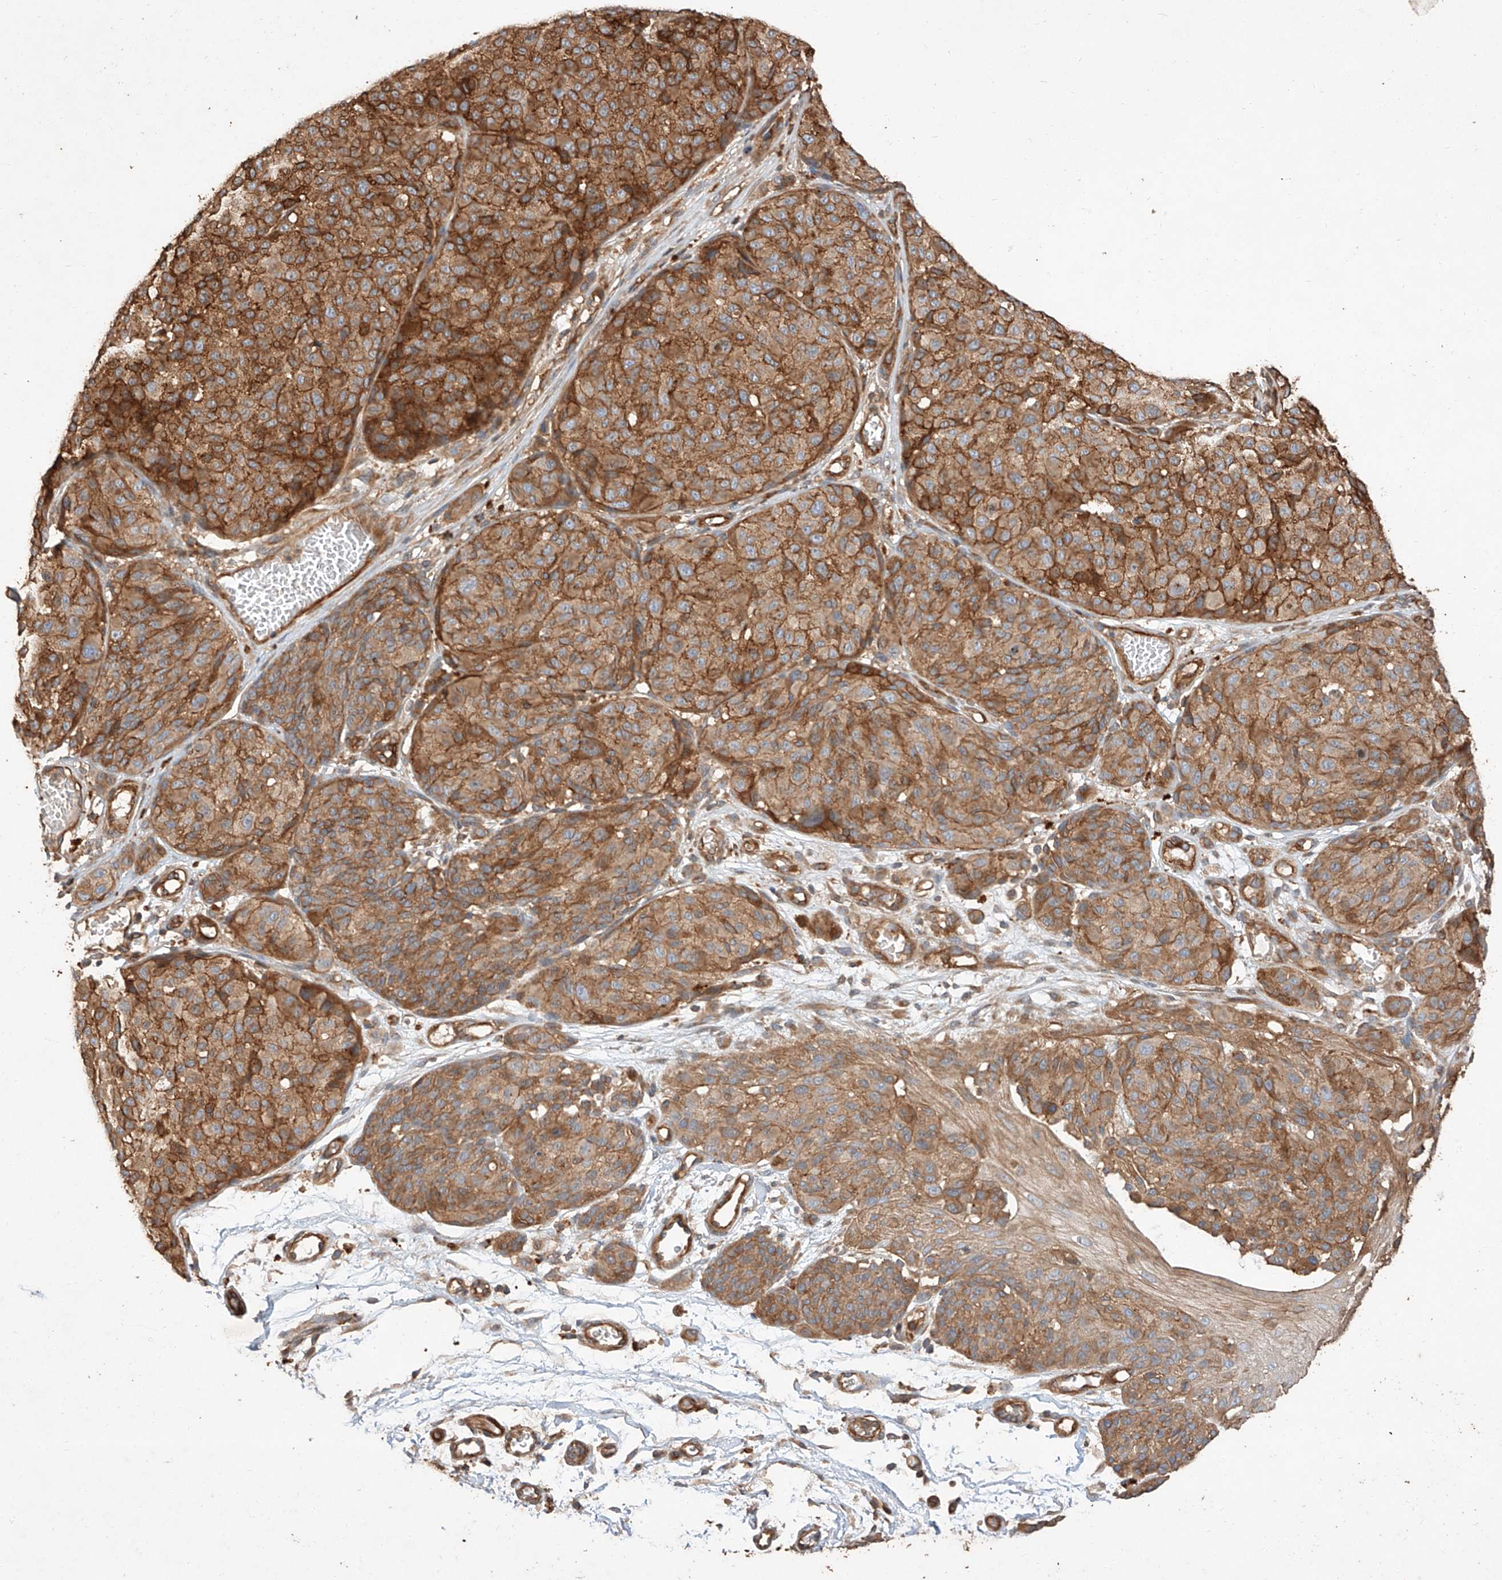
{"staining": {"intensity": "moderate", "quantity": ">75%", "location": "cytoplasmic/membranous"}, "tissue": "melanoma", "cell_type": "Tumor cells", "image_type": "cancer", "snomed": [{"axis": "morphology", "description": "Malignant melanoma, NOS"}, {"axis": "topography", "description": "Skin"}], "caption": "Immunohistochemistry photomicrograph of neoplastic tissue: melanoma stained using immunohistochemistry demonstrates medium levels of moderate protein expression localized specifically in the cytoplasmic/membranous of tumor cells, appearing as a cytoplasmic/membranous brown color.", "gene": "GHDC", "patient": {"sex": "male", "age": 83}}